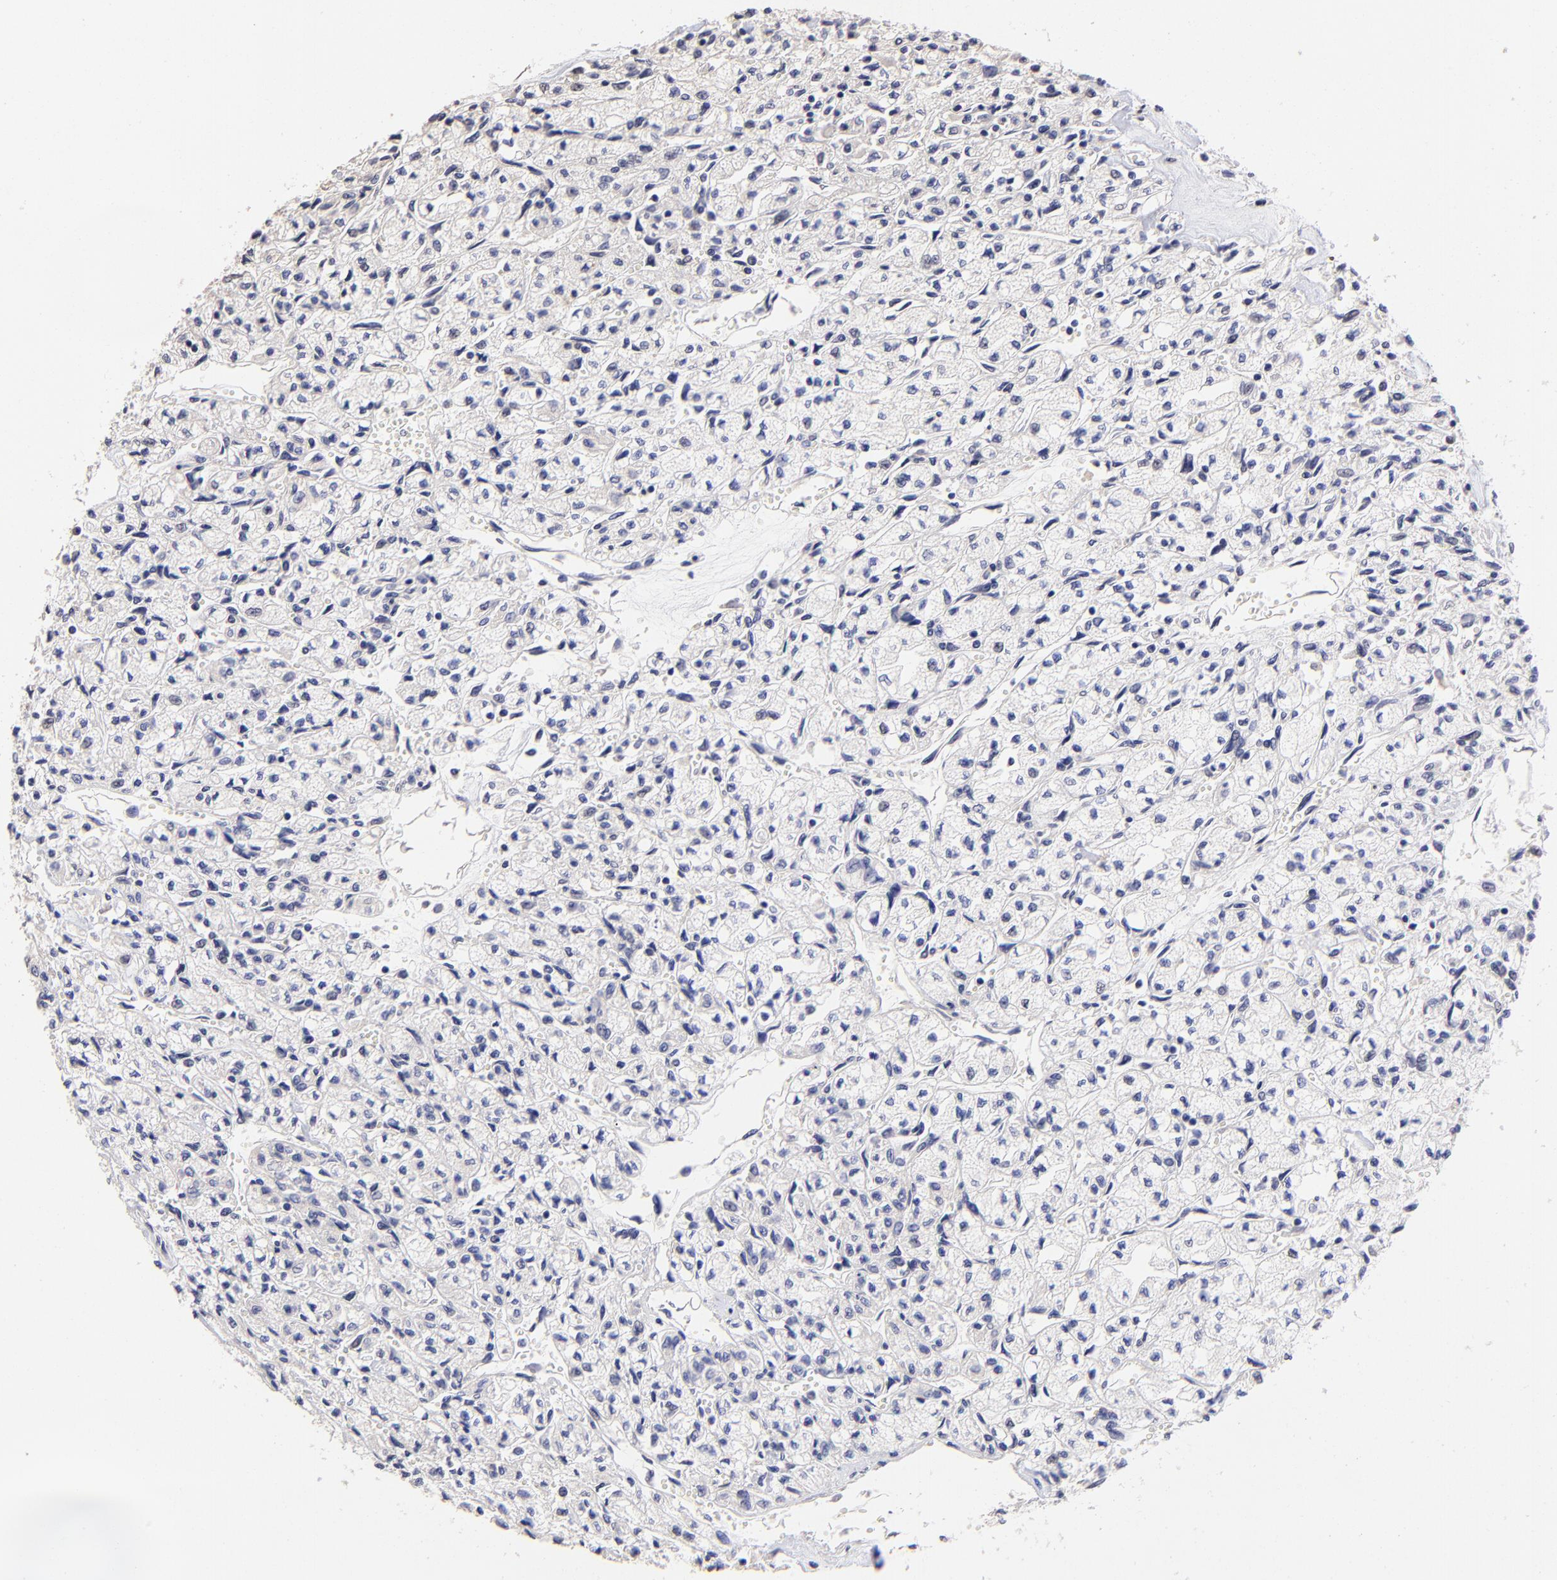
{"staining": {"intensity": "negative", "quantity": "none", "location": "none"}, "tissue": "renal cancer", "cell_type": "Tumor cells", "image_type": "cancer", "snomed": [{"axis": "morphology", "description": "Adenocarcinoma, NOS"}, {"axis": "topography", "description": "Kidney"}], "caption": "Protein analysis of renal adenocarcinoma reveals no significant expression in tumor cells.", "gene": "DNMT1", "patient": {"sex": "male", "age": 78}}